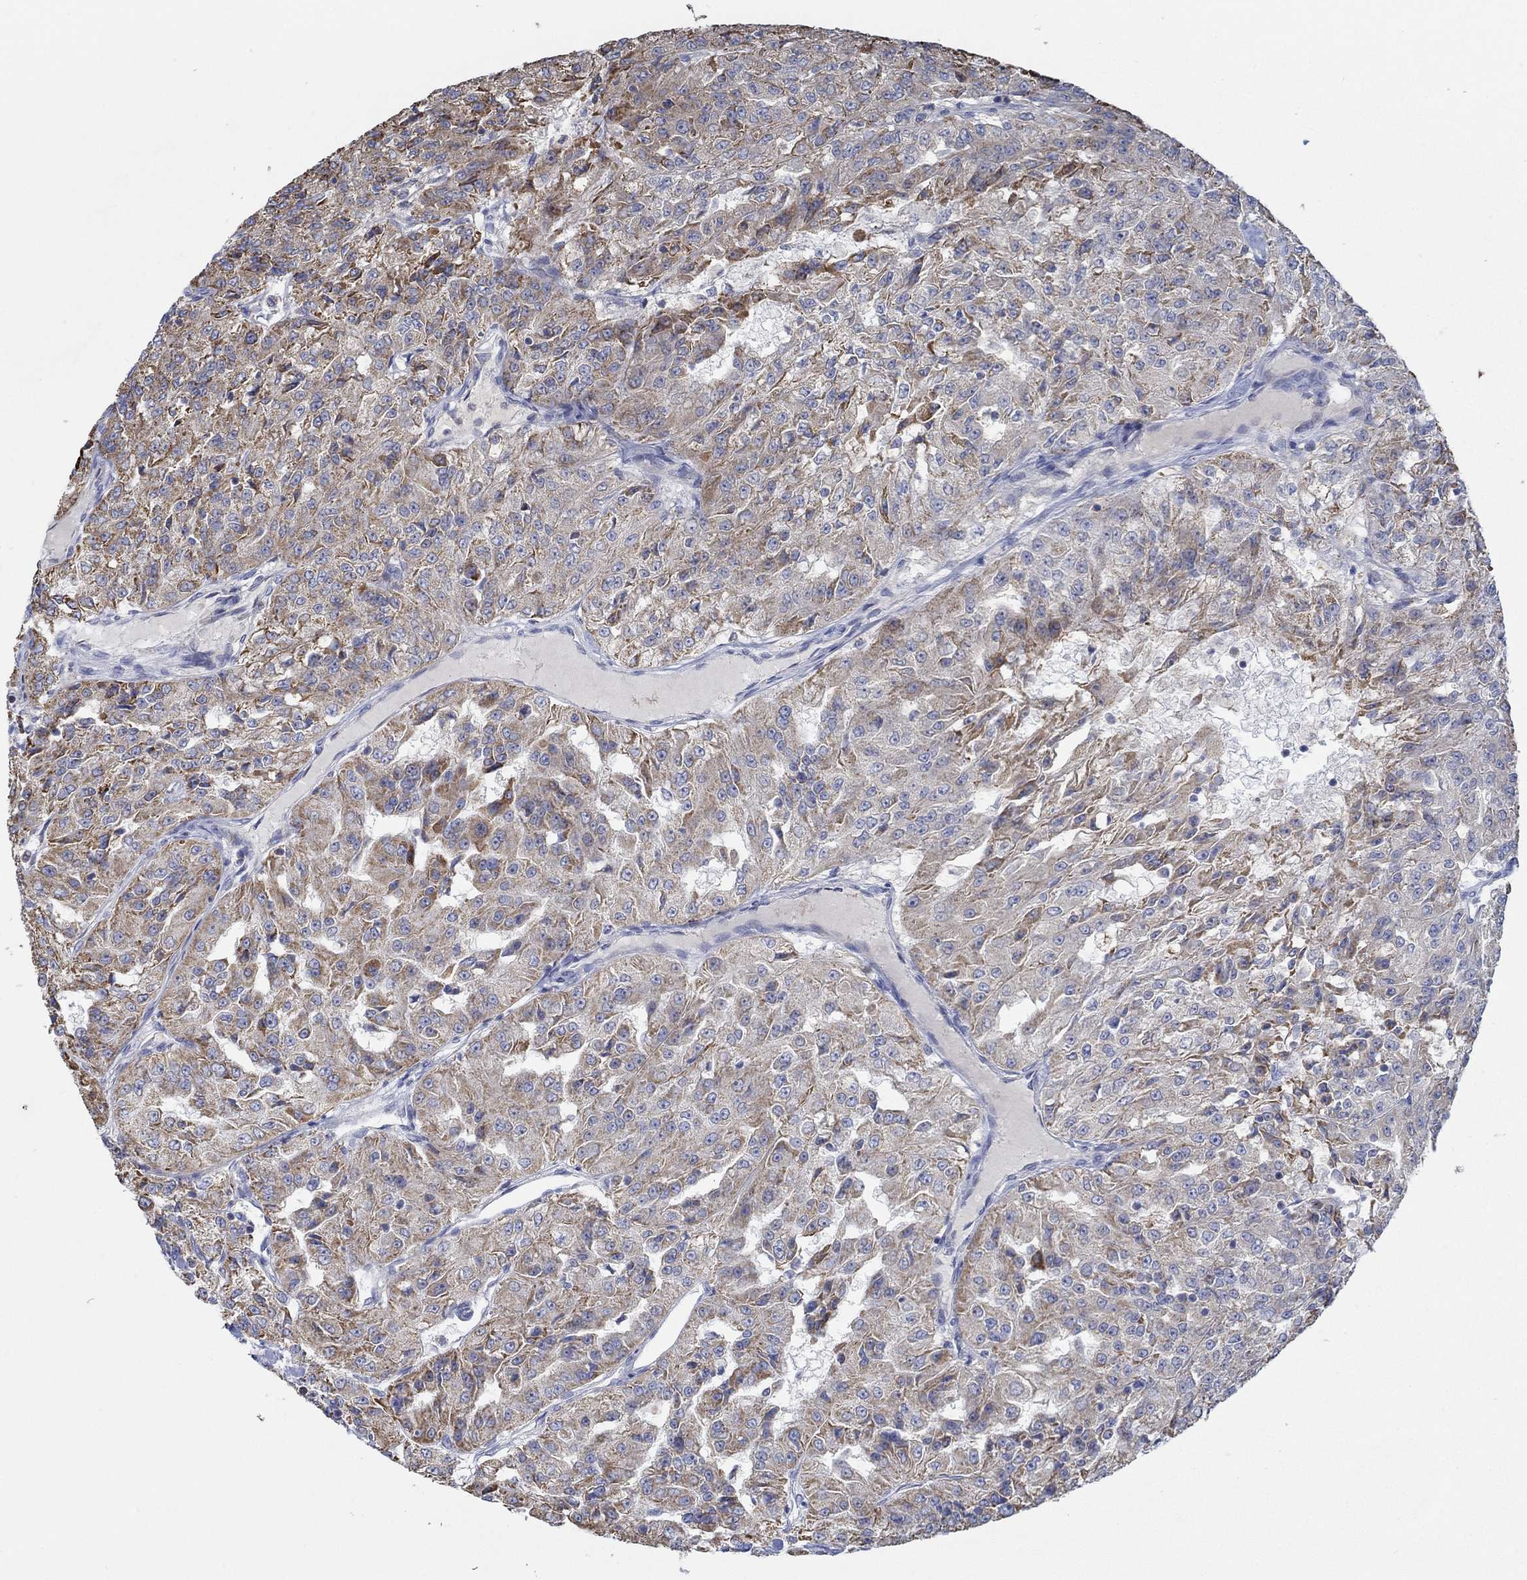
{"staining": {"intensity": "moderate", "quantity": "25%-75%", "location": "cytoplasmic/membranous"}, "tissue": "renal cancer", "cell_type": "Tumor cells", "image_type": "cancer", "snomed": [{"axis": "morphology", "description": "Adenocarcinoma, NOS"}, {"axis": "topography", "description": "Kidney"}], "caption": "Protein staining exhibits moderate cytoplasmic/membranous positivity in about 25%-75% of tumor cells in renal adenocarcinoma.", "gene": "GLOD5", "patient": {"sex": "female", "age": 63}}